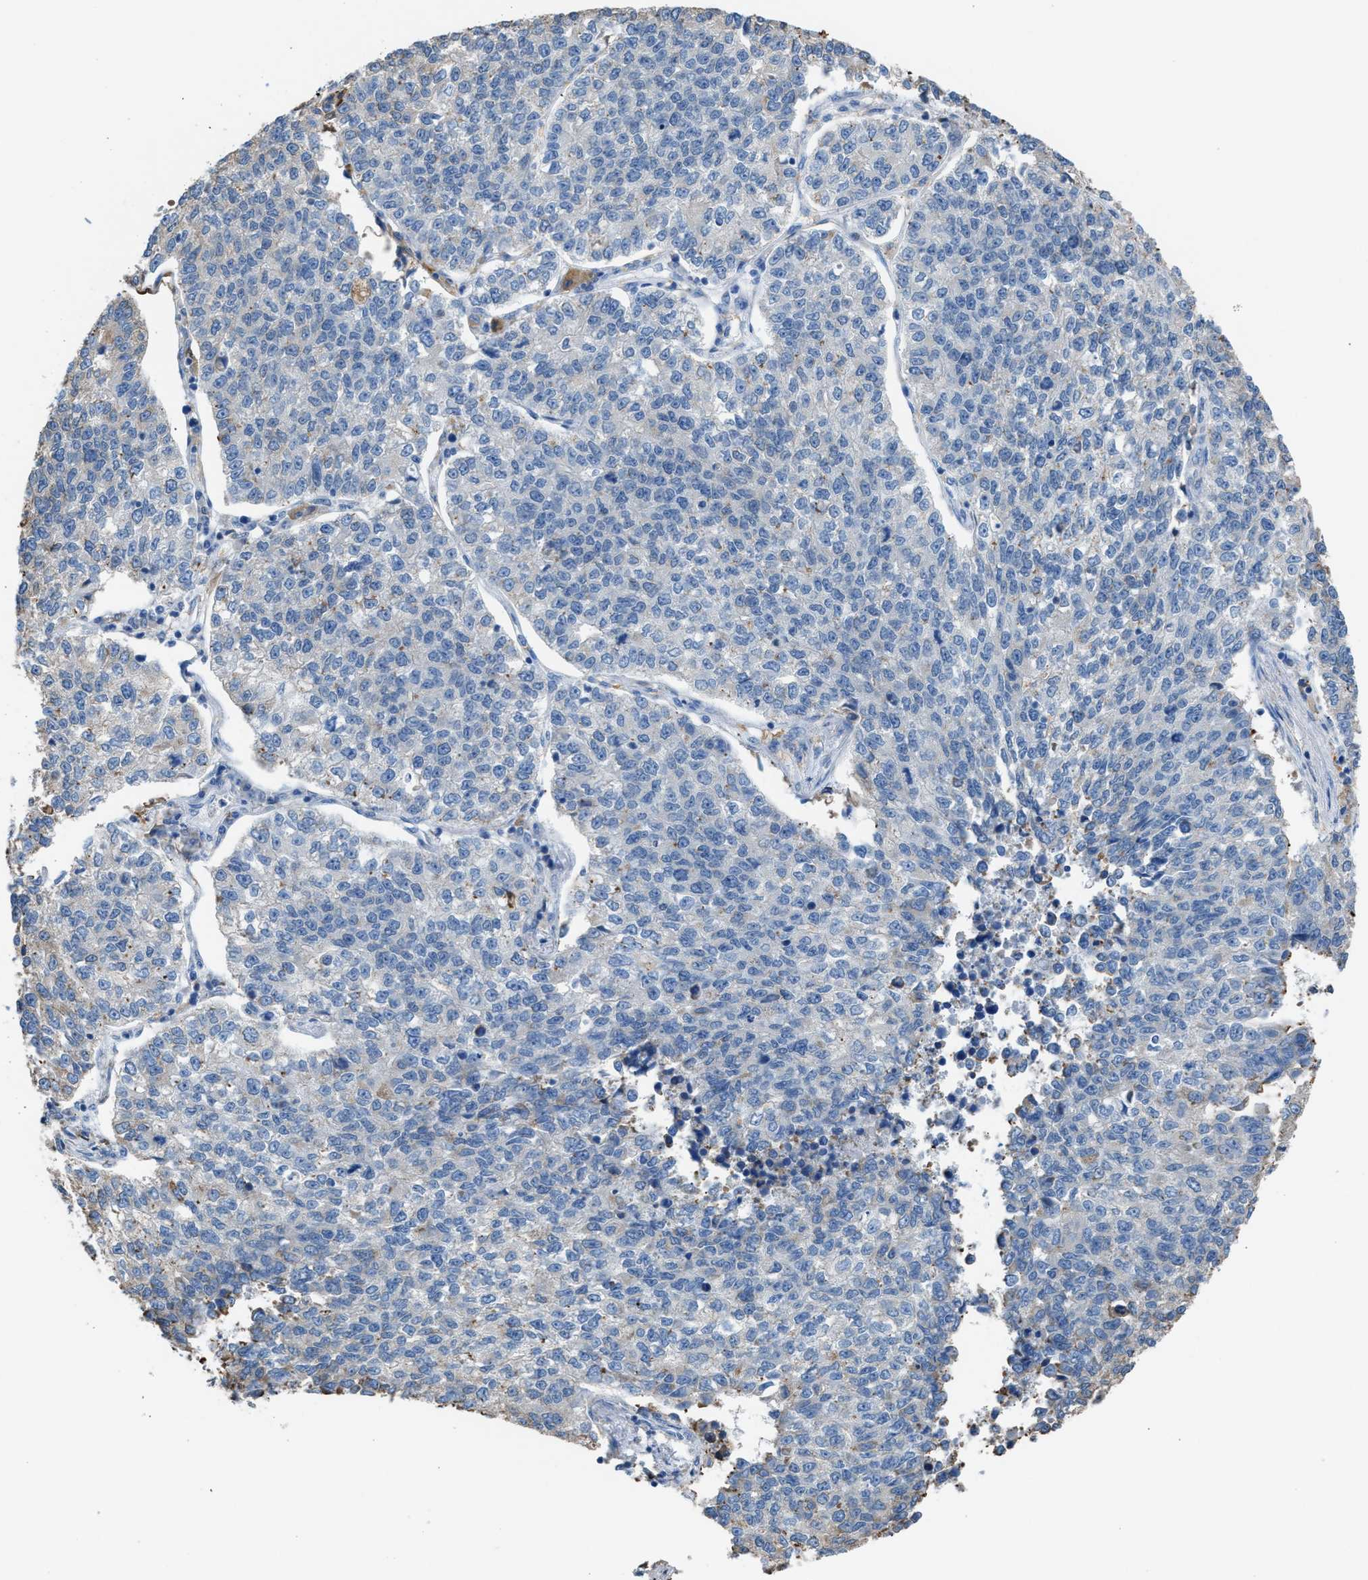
{"staining": {"intensity": "negative", "quantity": "none", "location": "none"}, "tissue": "lung cancer", "cell_type": "Tumor cells", "image_type": "cancer", "snomed": [{"axis": "morphology", "description": "Adenocarcinoma, NOS"}, {"axis": "topography", "description": "Lung"}], "caption": "IHC of human lung adenocarcinoma demonstrates no staining in tumor cells.", "gene": "CA3", "patient": {"sex": "male", "age": 49}}